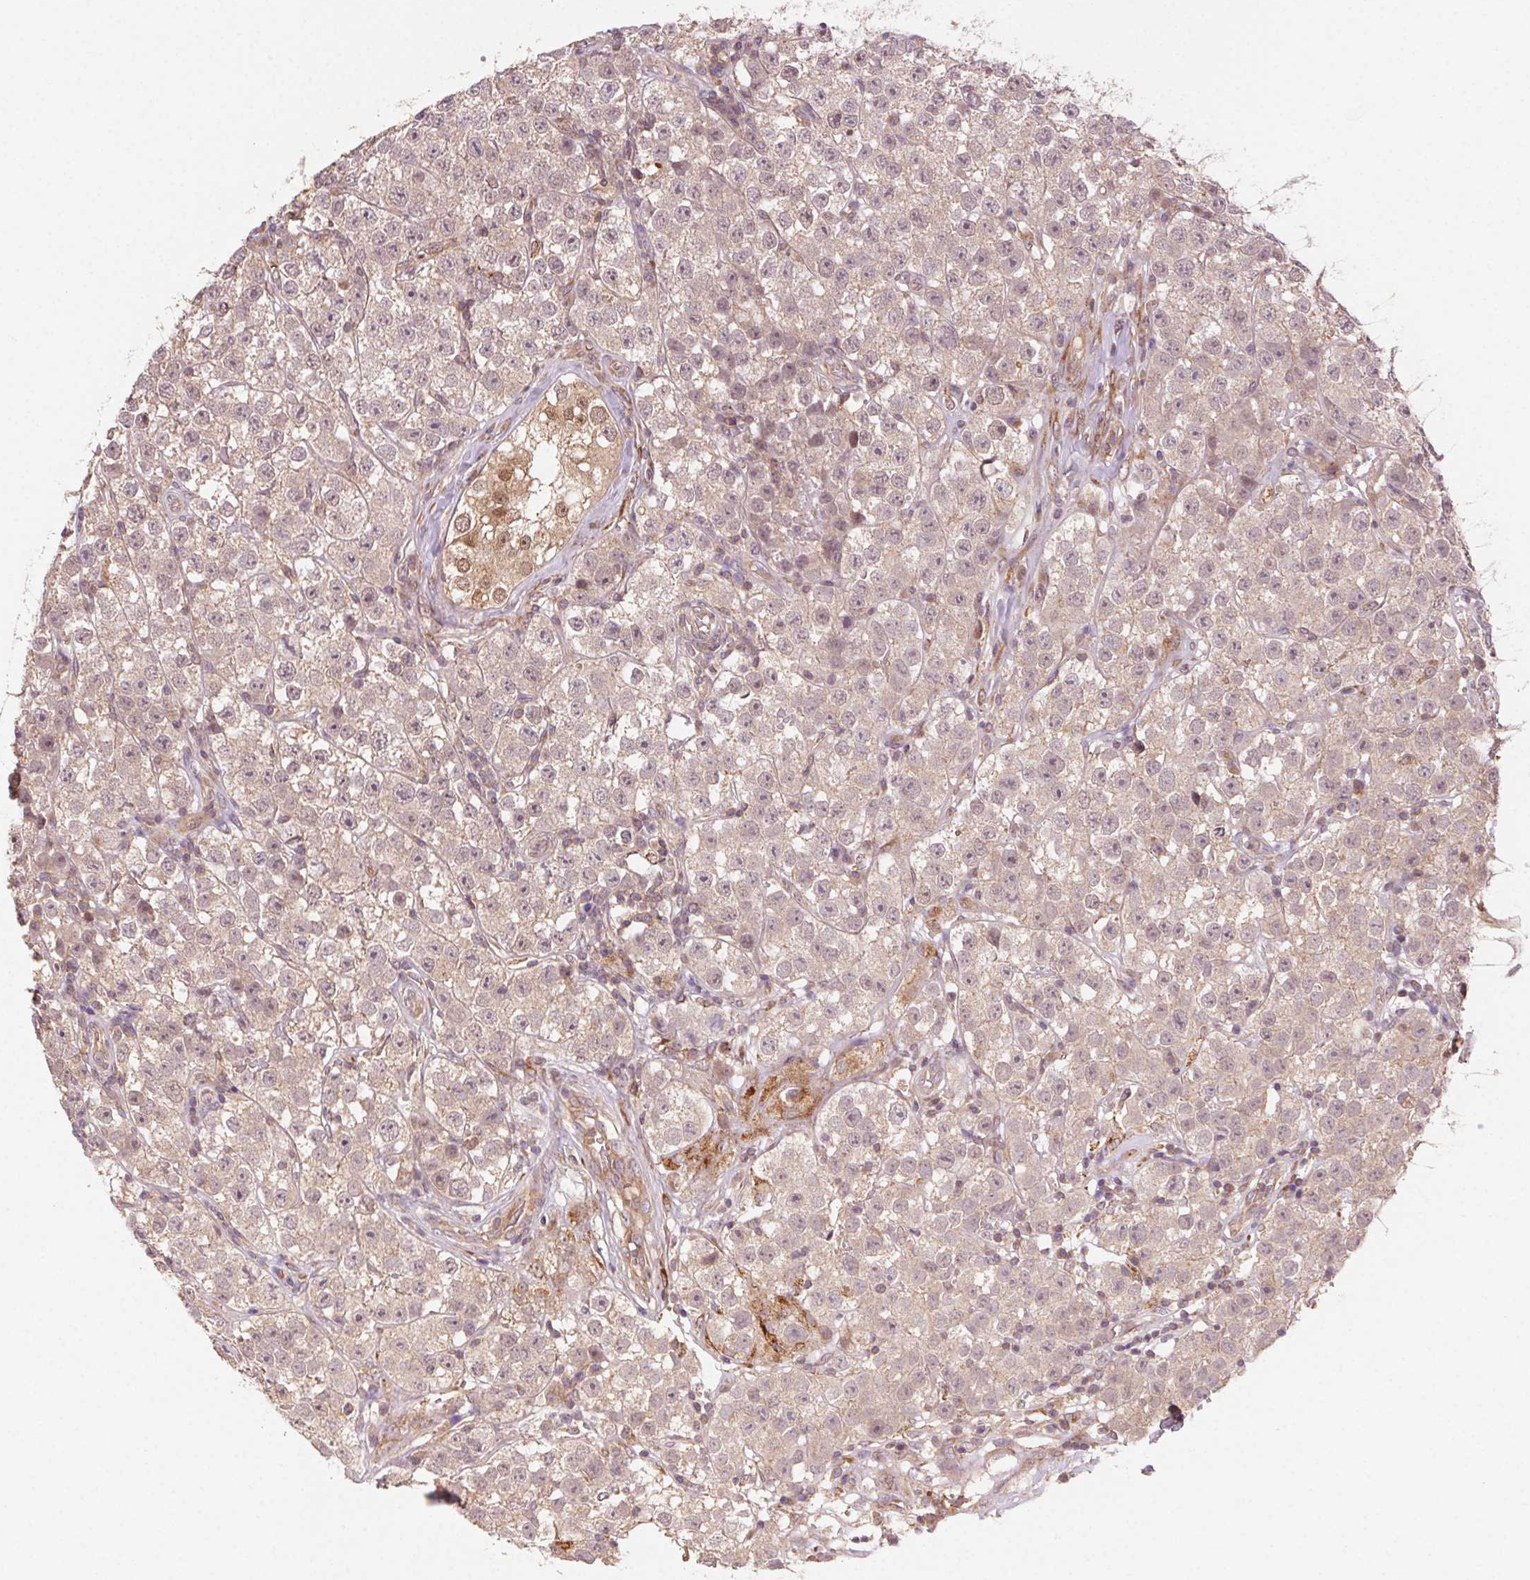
{"staining": {"intensity": "weak", "quantity": ">75%", "location": "cytoplasmic/membranous"}, "tissue": "testis cancer", "cell_type": "Tumor cells", "image_type": "cancer", "snomed": [{"axis": "morphology", "description": "Seminoma, NOS"}, {"axis": "topography", "description": "Testis"}], "caption": "Immunohistochemical staining of human testis seminoma shows low levels of weak cytoplasmic/membranous protein staining in about >75% of tumor cells. (Stains: DAB in brown, nuclei in blue, Microscopy: brightfield microscopy at high magnification).", "gene": "KLHL15", "patient": {"sex": "male", "age": 34}}